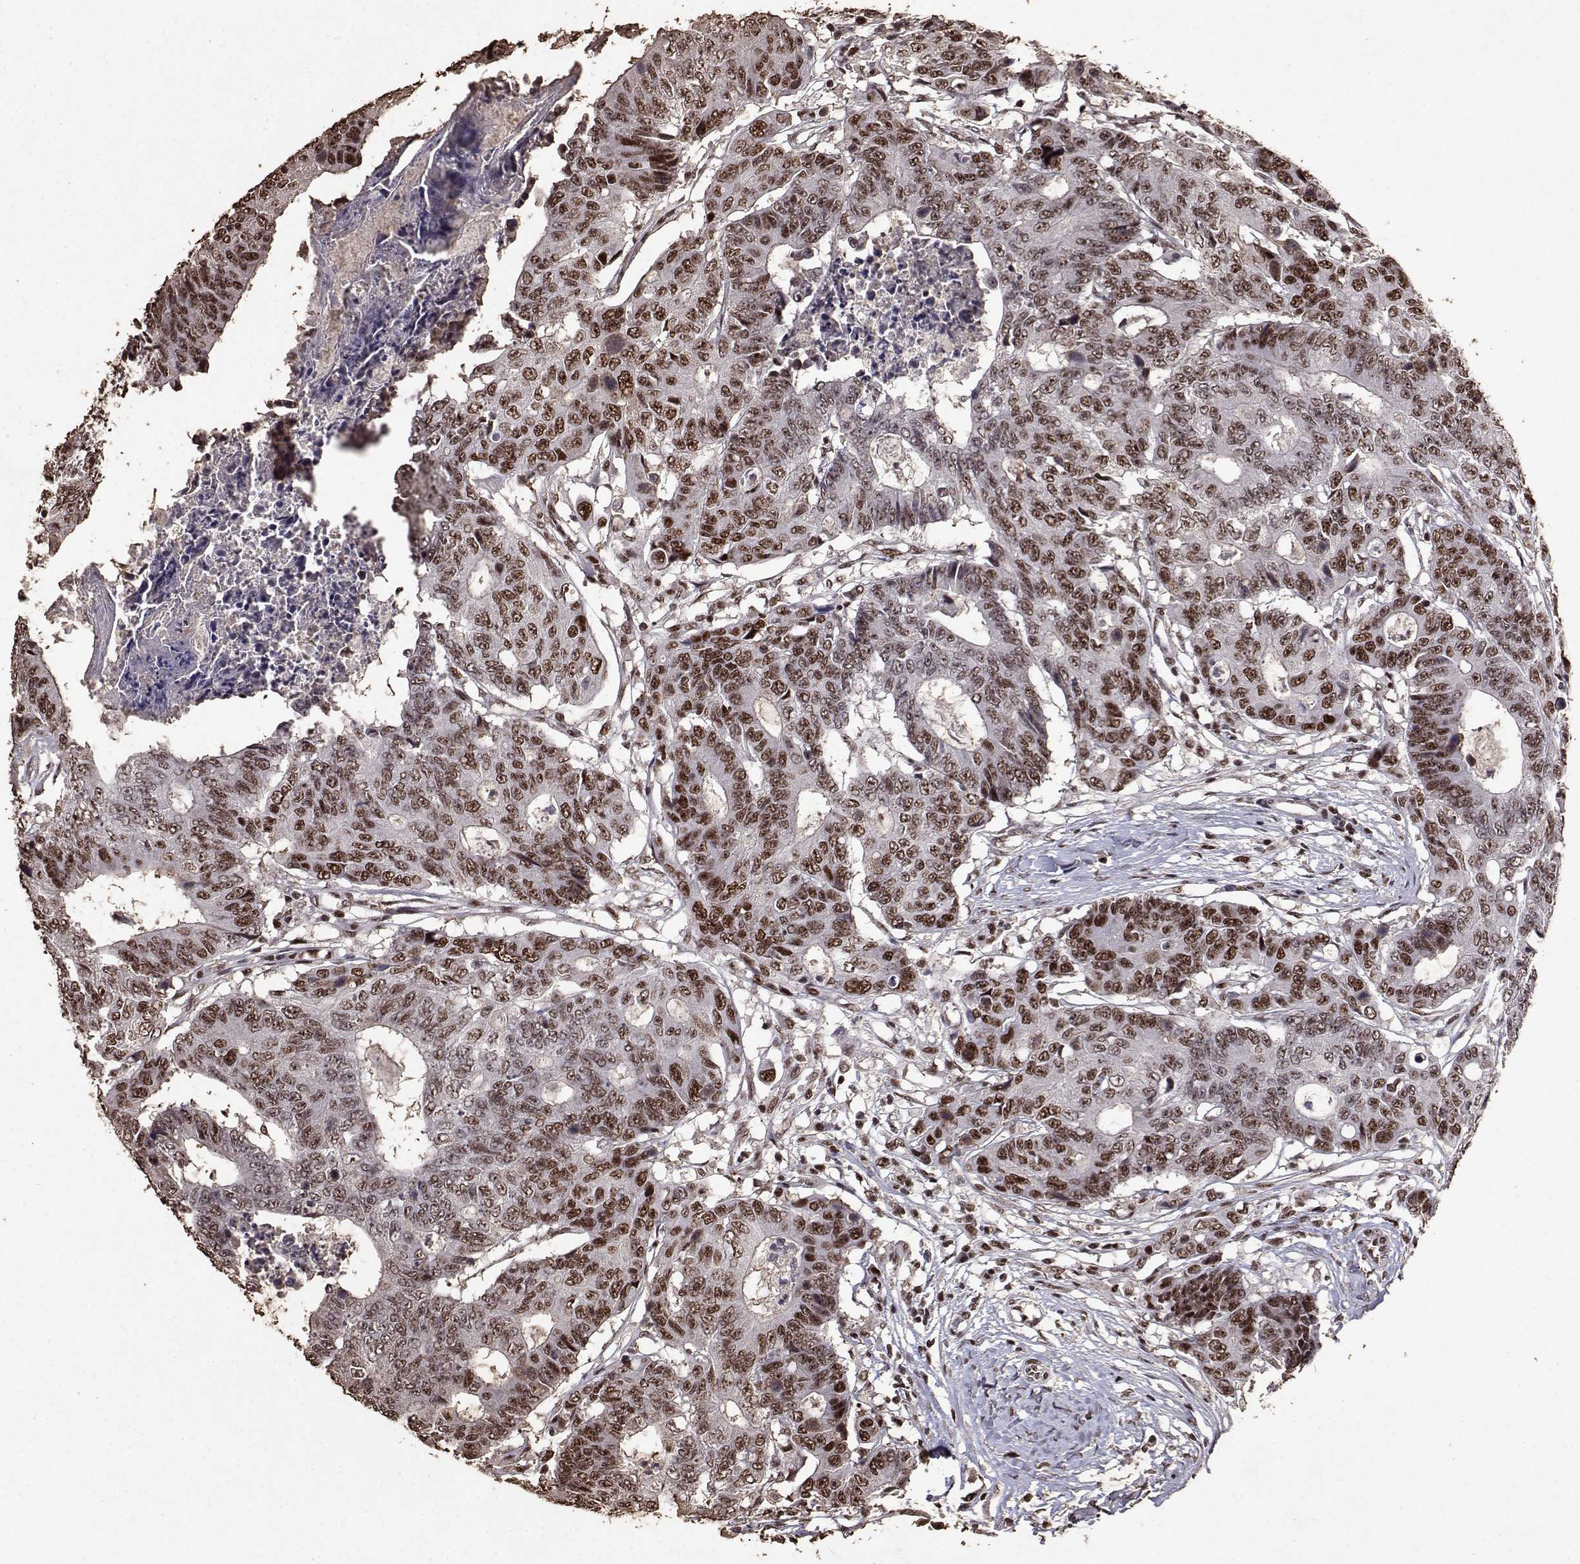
{"staining": {"intensity": "moderate", "quantity": ">75%", "location": "nuclear"}, "tissue": "colorectal cancer", "cell_type": "Tumor cells", "image_type": "cancer", "snomed": [{"axis": "morphology", "description": "Adenocarcinoma, NOS"}, {"axis": "topography", "description": "Colon"}], "caption": "A high-resolution histopathology image shows IHC staining of adenocarcinoma (colorectal), which displays moderate nuclear expression in approximately >75% of tumor cells. Using DAB (brown) and hematoxylin (blue) stains, captured at high magnification using brightfield microscopy.", "gene": "TOE1", "patient": {"sex": "female", "age": 48}}